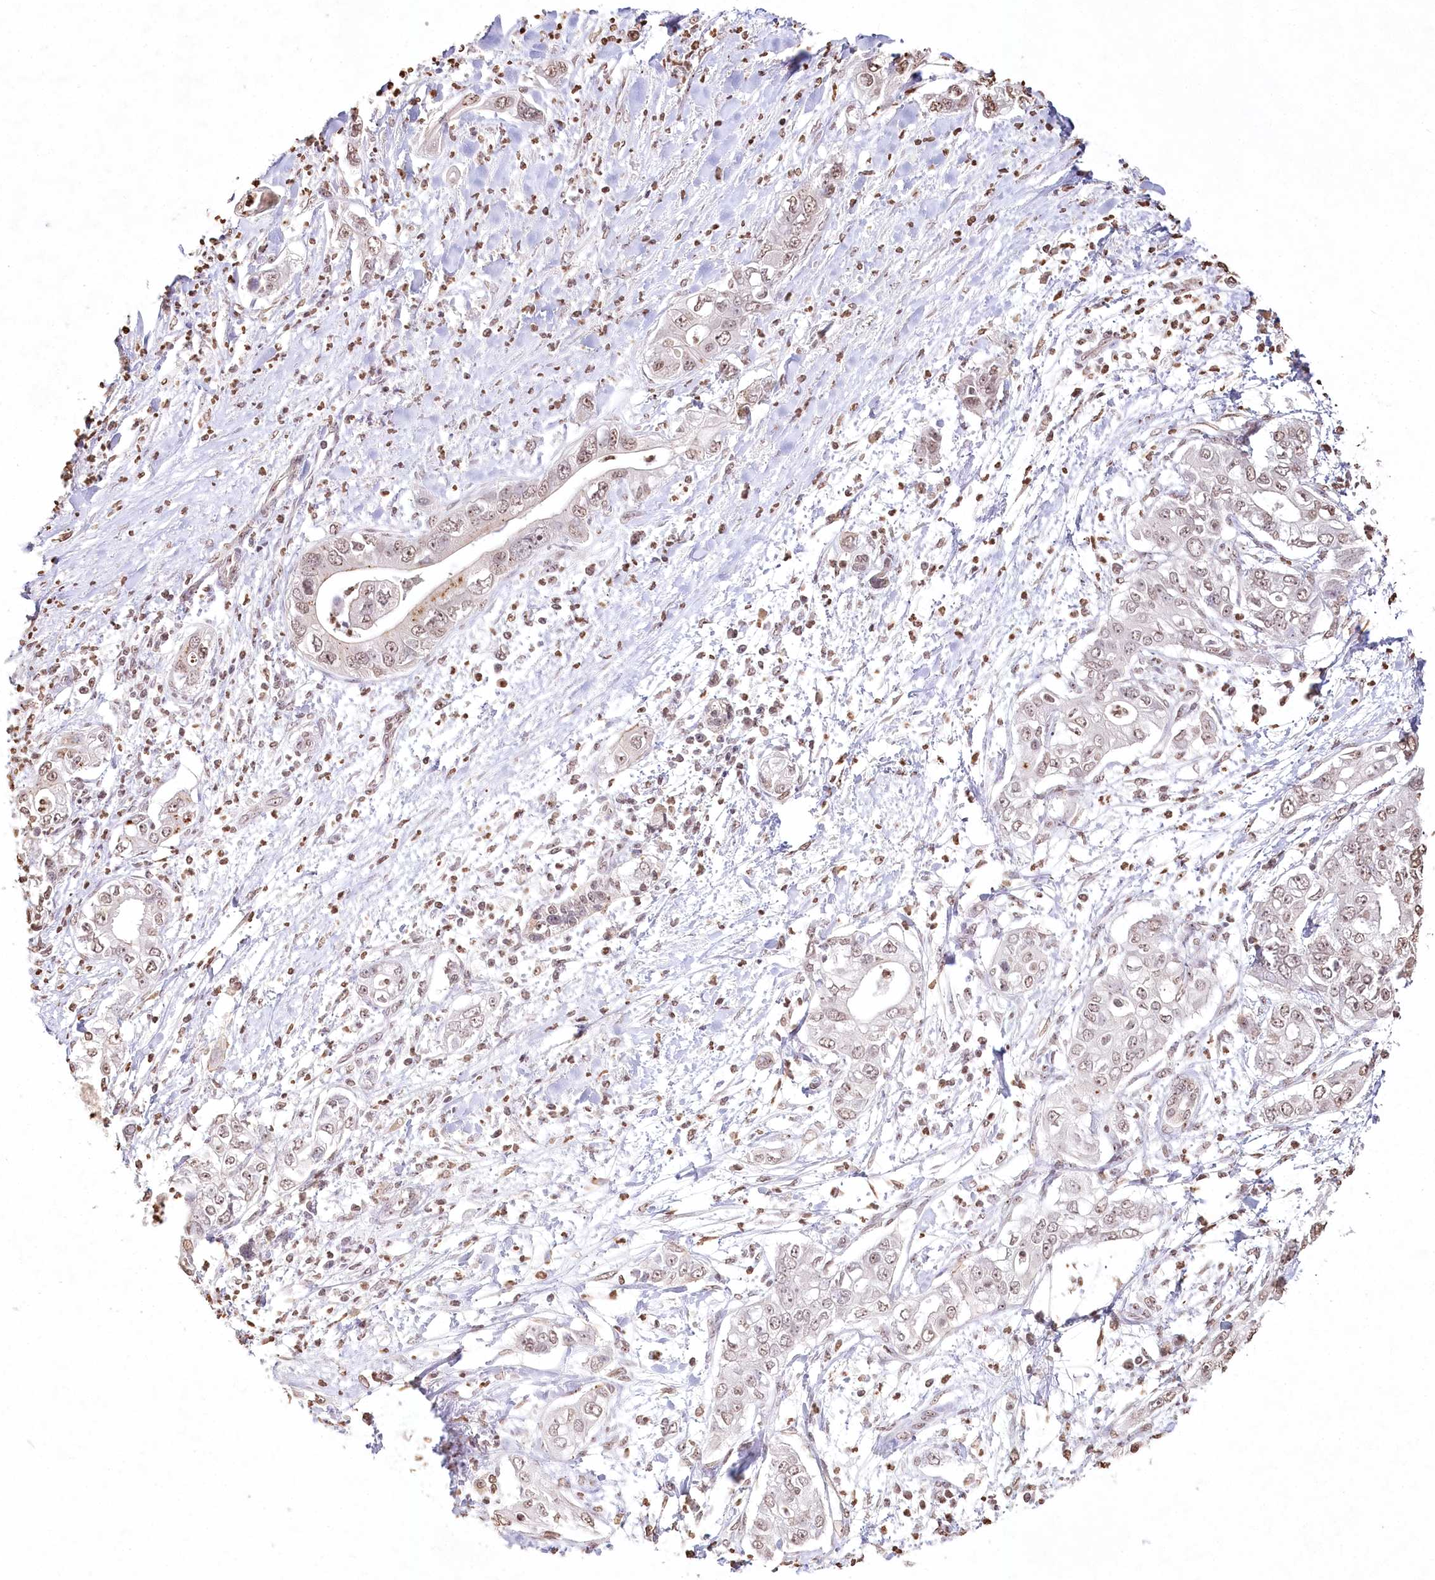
{"staining": {"intensity": "moderate", "quantity": ">75%", "location": "cytoplasmic/membranous,nuclear"}, "tissue": "pancreatic cancer", "cell_type": "Tumor cells", "image_type": "cancer", "snomed": [{"axis": "morphology", "description": "Adenocarcinoma, NOS"}, {"axis": "topography", "description": "Pancreas"}], "caption": "Human pancreatic cancer (adenocarcinoma) stained with a protein marker shows moderate staining in tumor cells.", "gene": "DMXL1", "patient": {"sex": "female", "age": 78}}